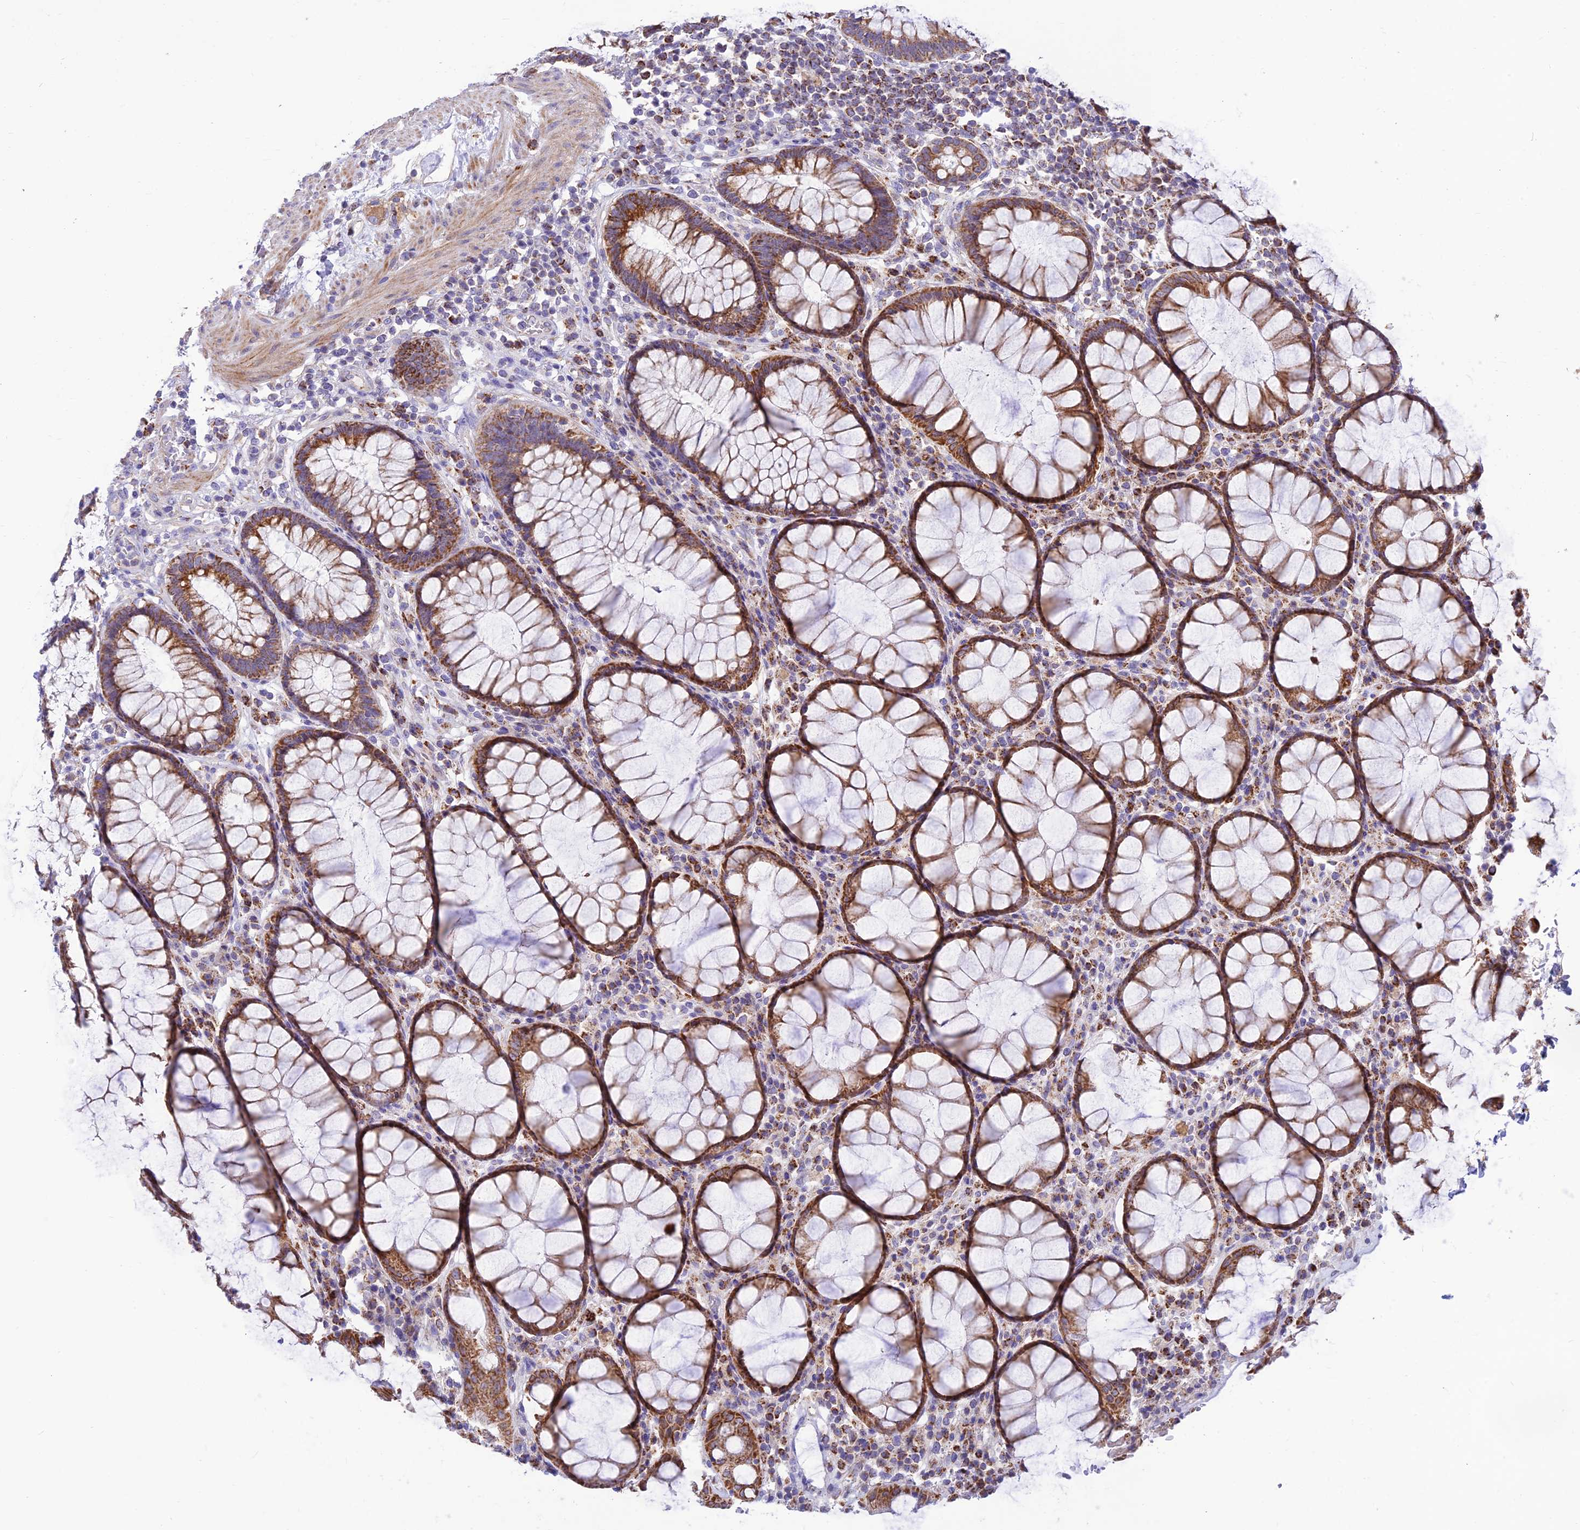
{"staining": {"intensity": "moderate", "quantity": ">75%", "location": "cytoplasmic/membranous"}, "tissue": "rectum", "cell_type": "Glandular cells", "image_type": "normal", "snomed": [{"axis": "morphology", "description": "Normal tissue, NOS"}, {"axis": "topography", "description": "Rectum"}], "caption": "Rectum stained with immunohistochemistry demonstrates moderate cytoplasmic/membranous positivity in approximately >75% of glandular cells.", "gene": "FAM186B", "patient": {"sex": "male", "age": 64}}